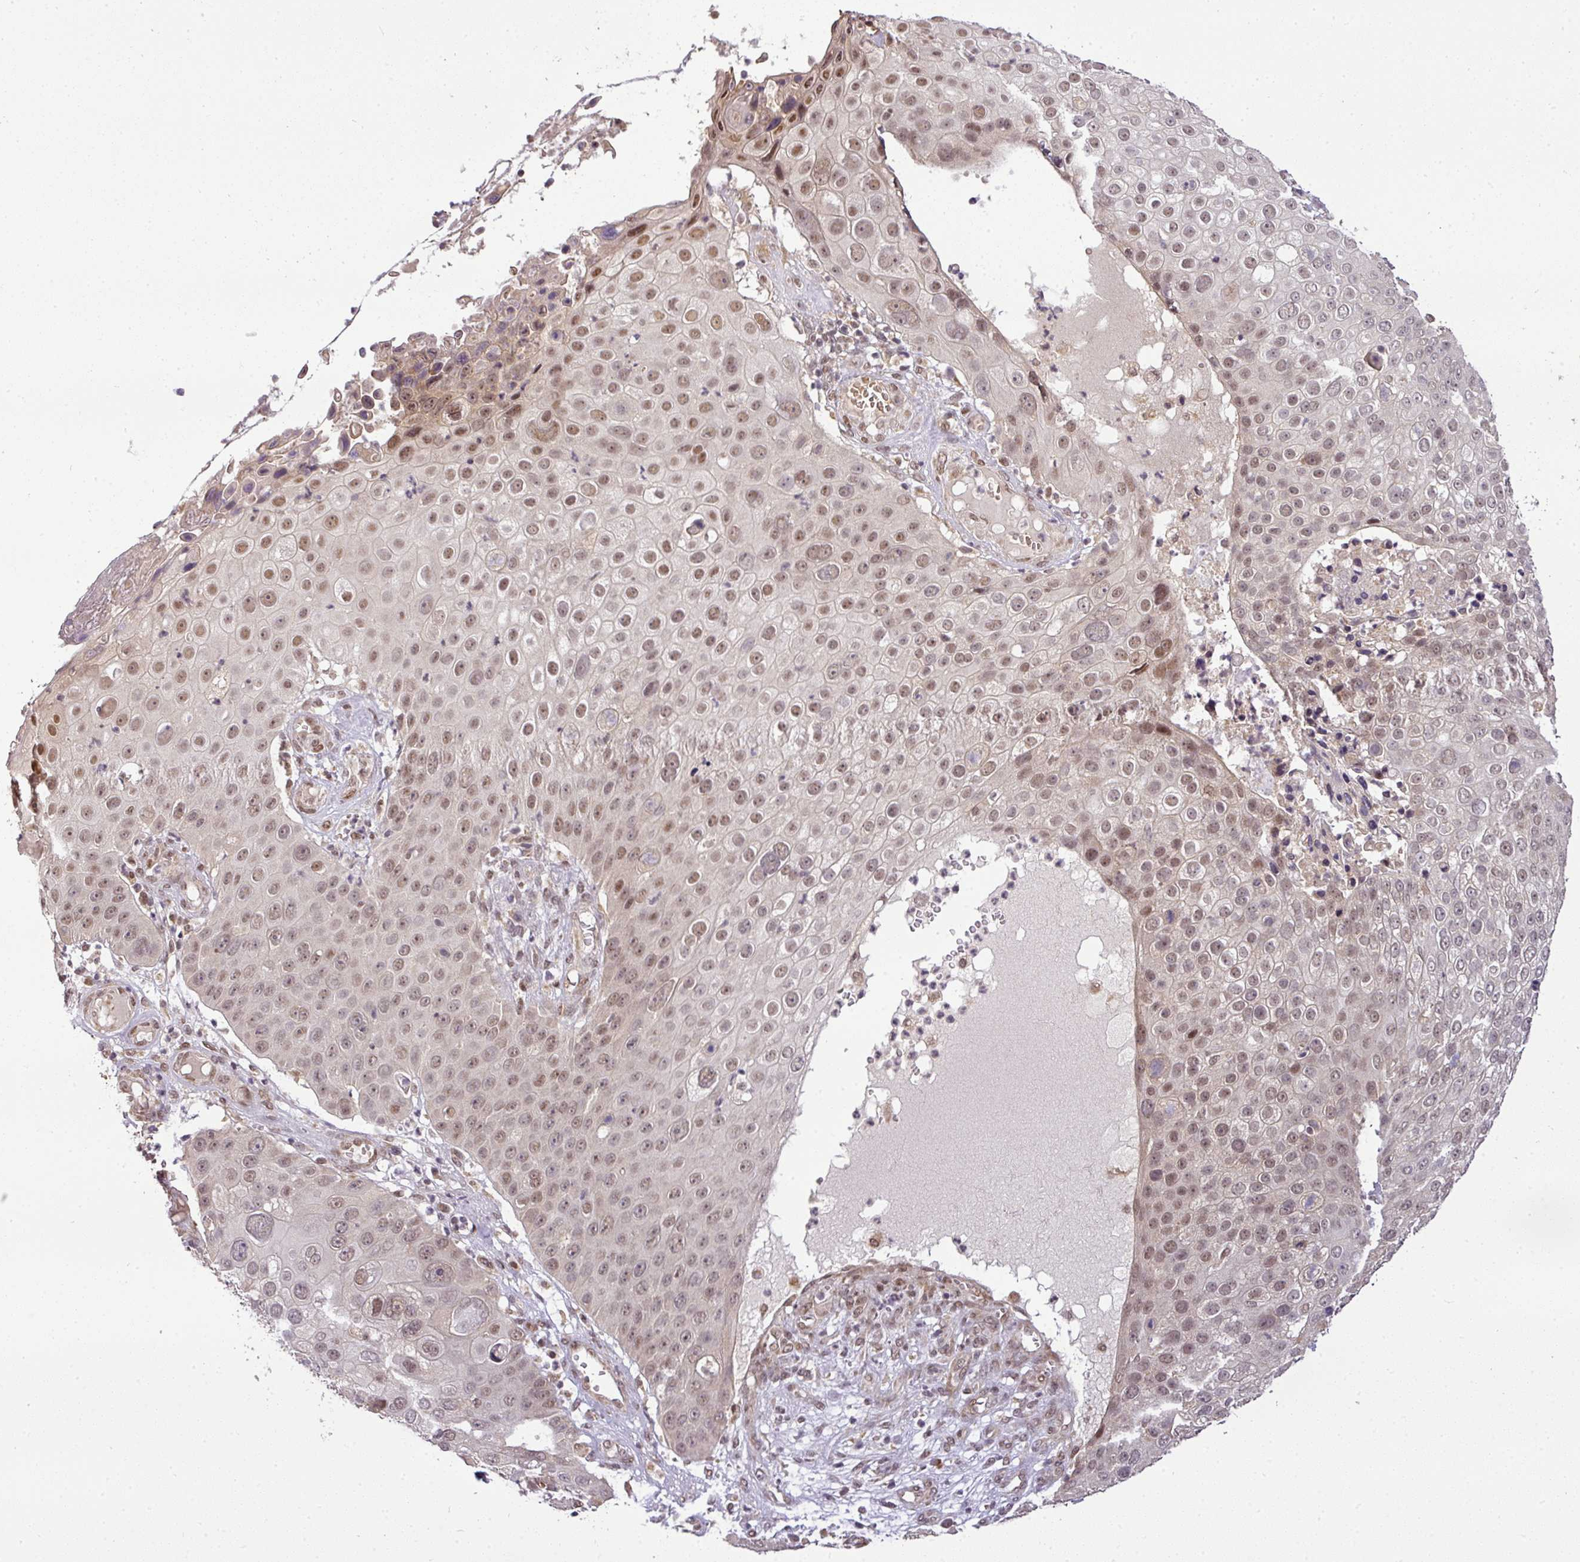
{"staining": {"intensity": "moderate", "quantity": ">75%", "location": "nuclear"}, "tissue": "skin cancer", "cell_type": "Tumor cells", "image_type": "cancer", "snomed": [{"axis": "morphology", "description": "Squamous cell carcinoma, NOS"}, {"axis": "topography", "description": "Skin"}], "caption": "The micrograph displays staining of skin cancer, revealing moderate nuclear protein positivity (brown color) within tumor cells.", "gene": "C1orf226", "patient": {"sex": "male", "age": 71}}